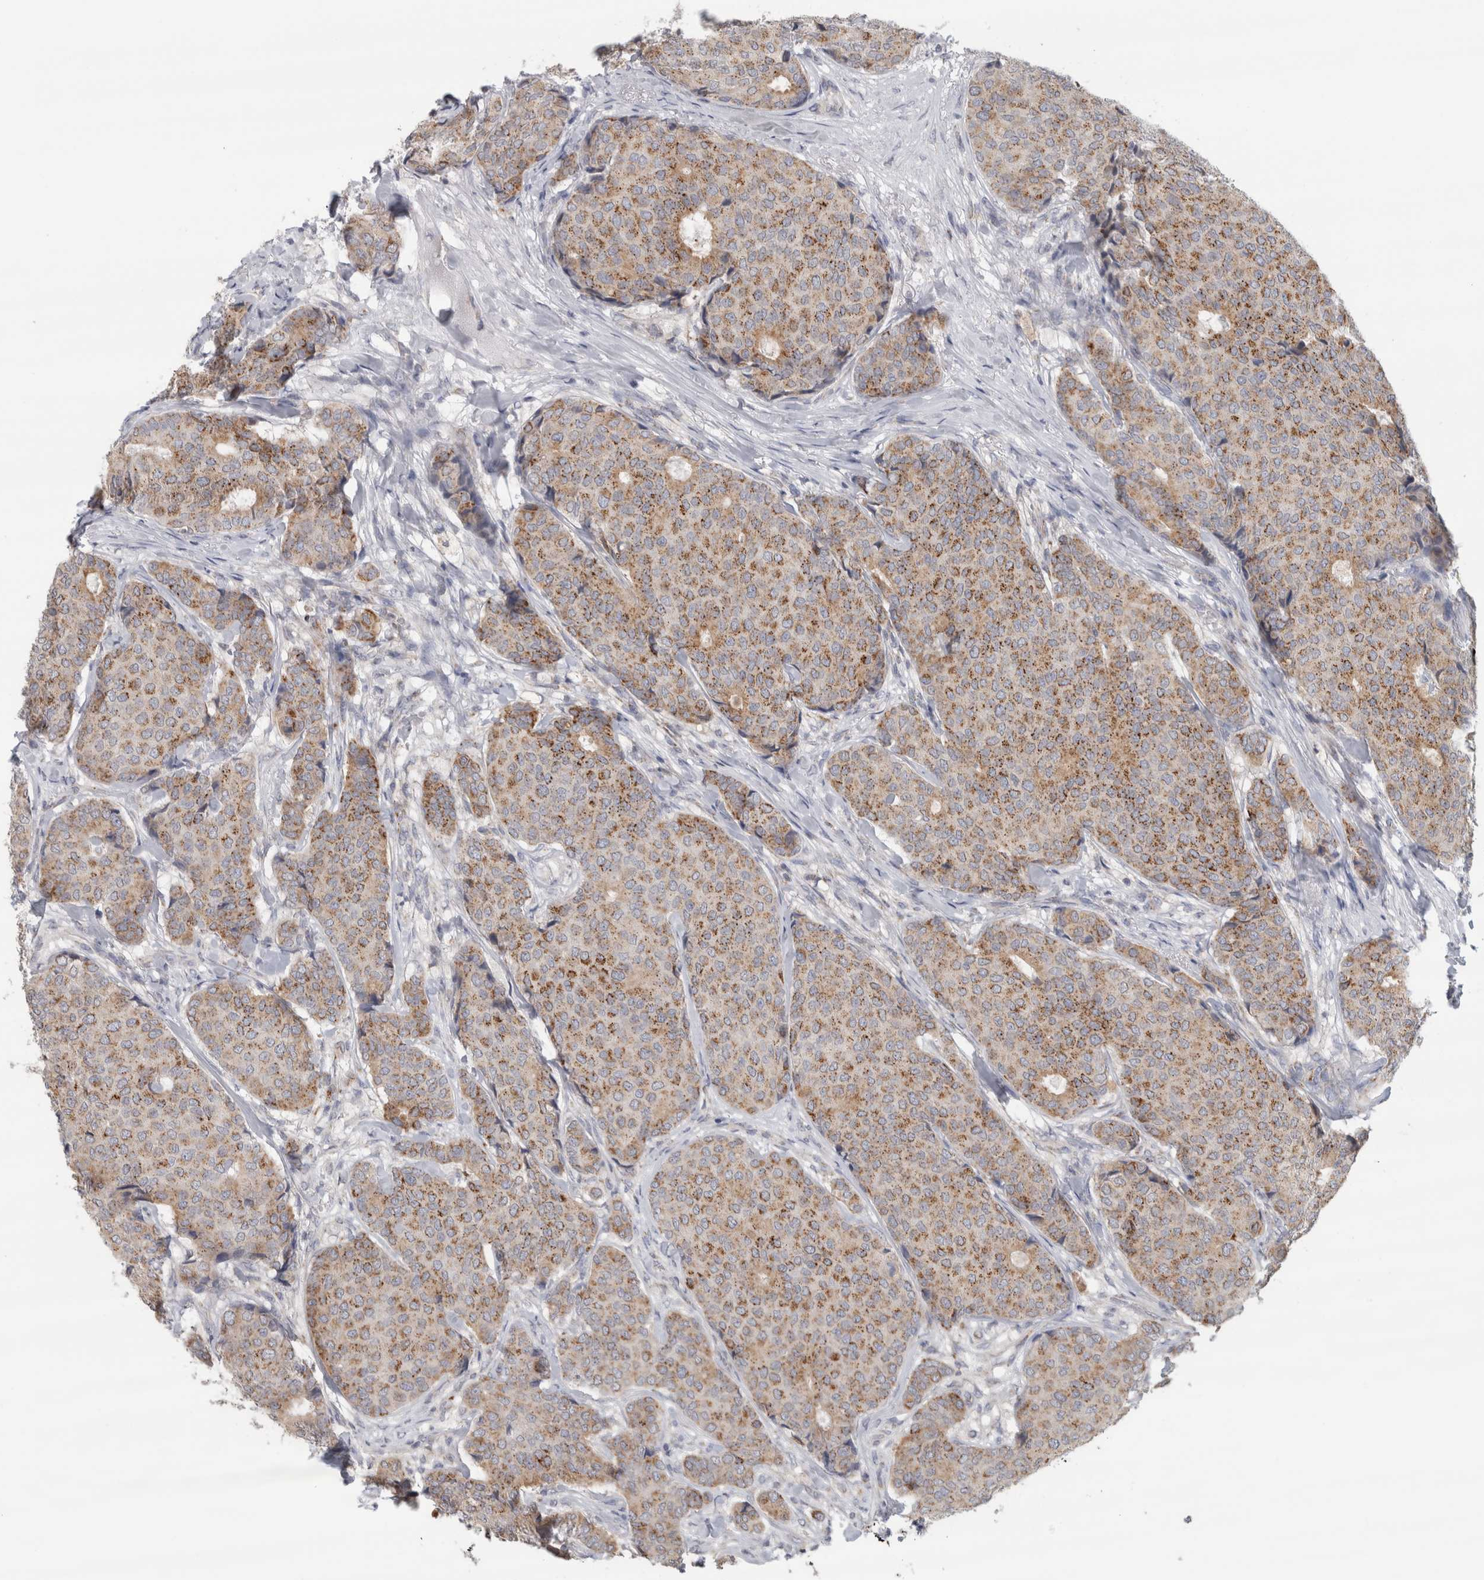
{"staining": {"intensity": "moderate", "quantity": ">75%", "location": "cytoplasmic/membranous"}, "tissue": "breast cancer", "cell_type": "Tumor cells", "image_type": "cancer", "snomed": [{"axis": "morphology", "description": "Duct carcinoma"}, {"axis": "topography", "description": "Breast"}], "caption": "The histopathology image shows a brown stain indicating the presence of a protein in the cytoplasmic/membranous of tumor cells in breast cancer.", "gene": "RAB18", "patient": {"sex": "female", "age": 75}}